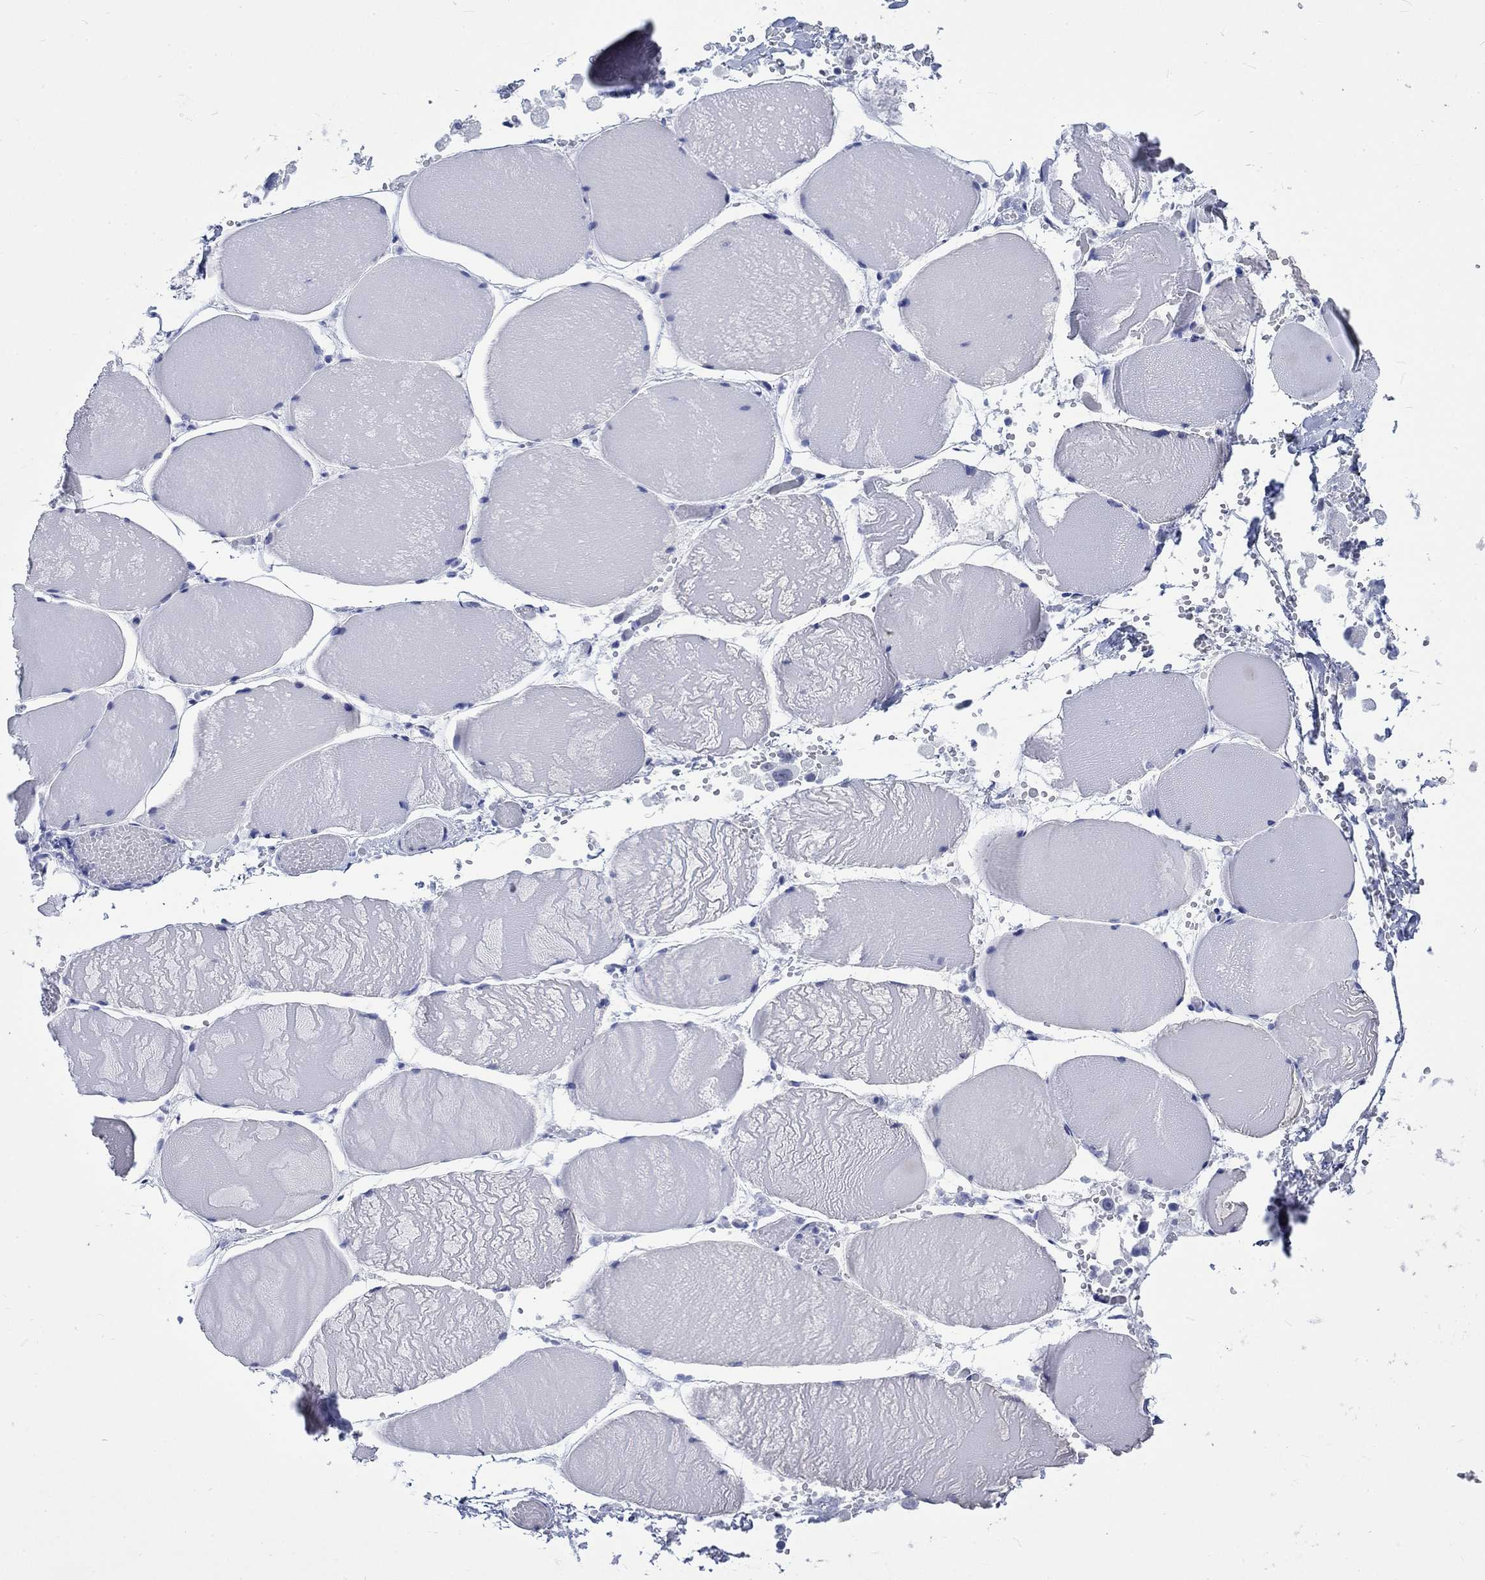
{"staining": {"intensity": "negative", "quantity": "none", "location": "none"}, "tissue": "skeletal muscle", "cell_type": "Myocytes", "image_type": "normal", "snomed": [{"axis": "morphology", "description": "Normal tissue, NOS"}, {"axis": "morphology", "description": "Malignant melanoma, Metastatic site"}, {"axis": "topography", "description": "Skeletal muscle"}], "caption": "An immunohistochemistry (IHC) image of unremarkable skeletal muscle is shown. There is no staining in myocytes of skeletal muscle.", "gene": "KRT76", "patient": {"sex": "male", "age": 50}}